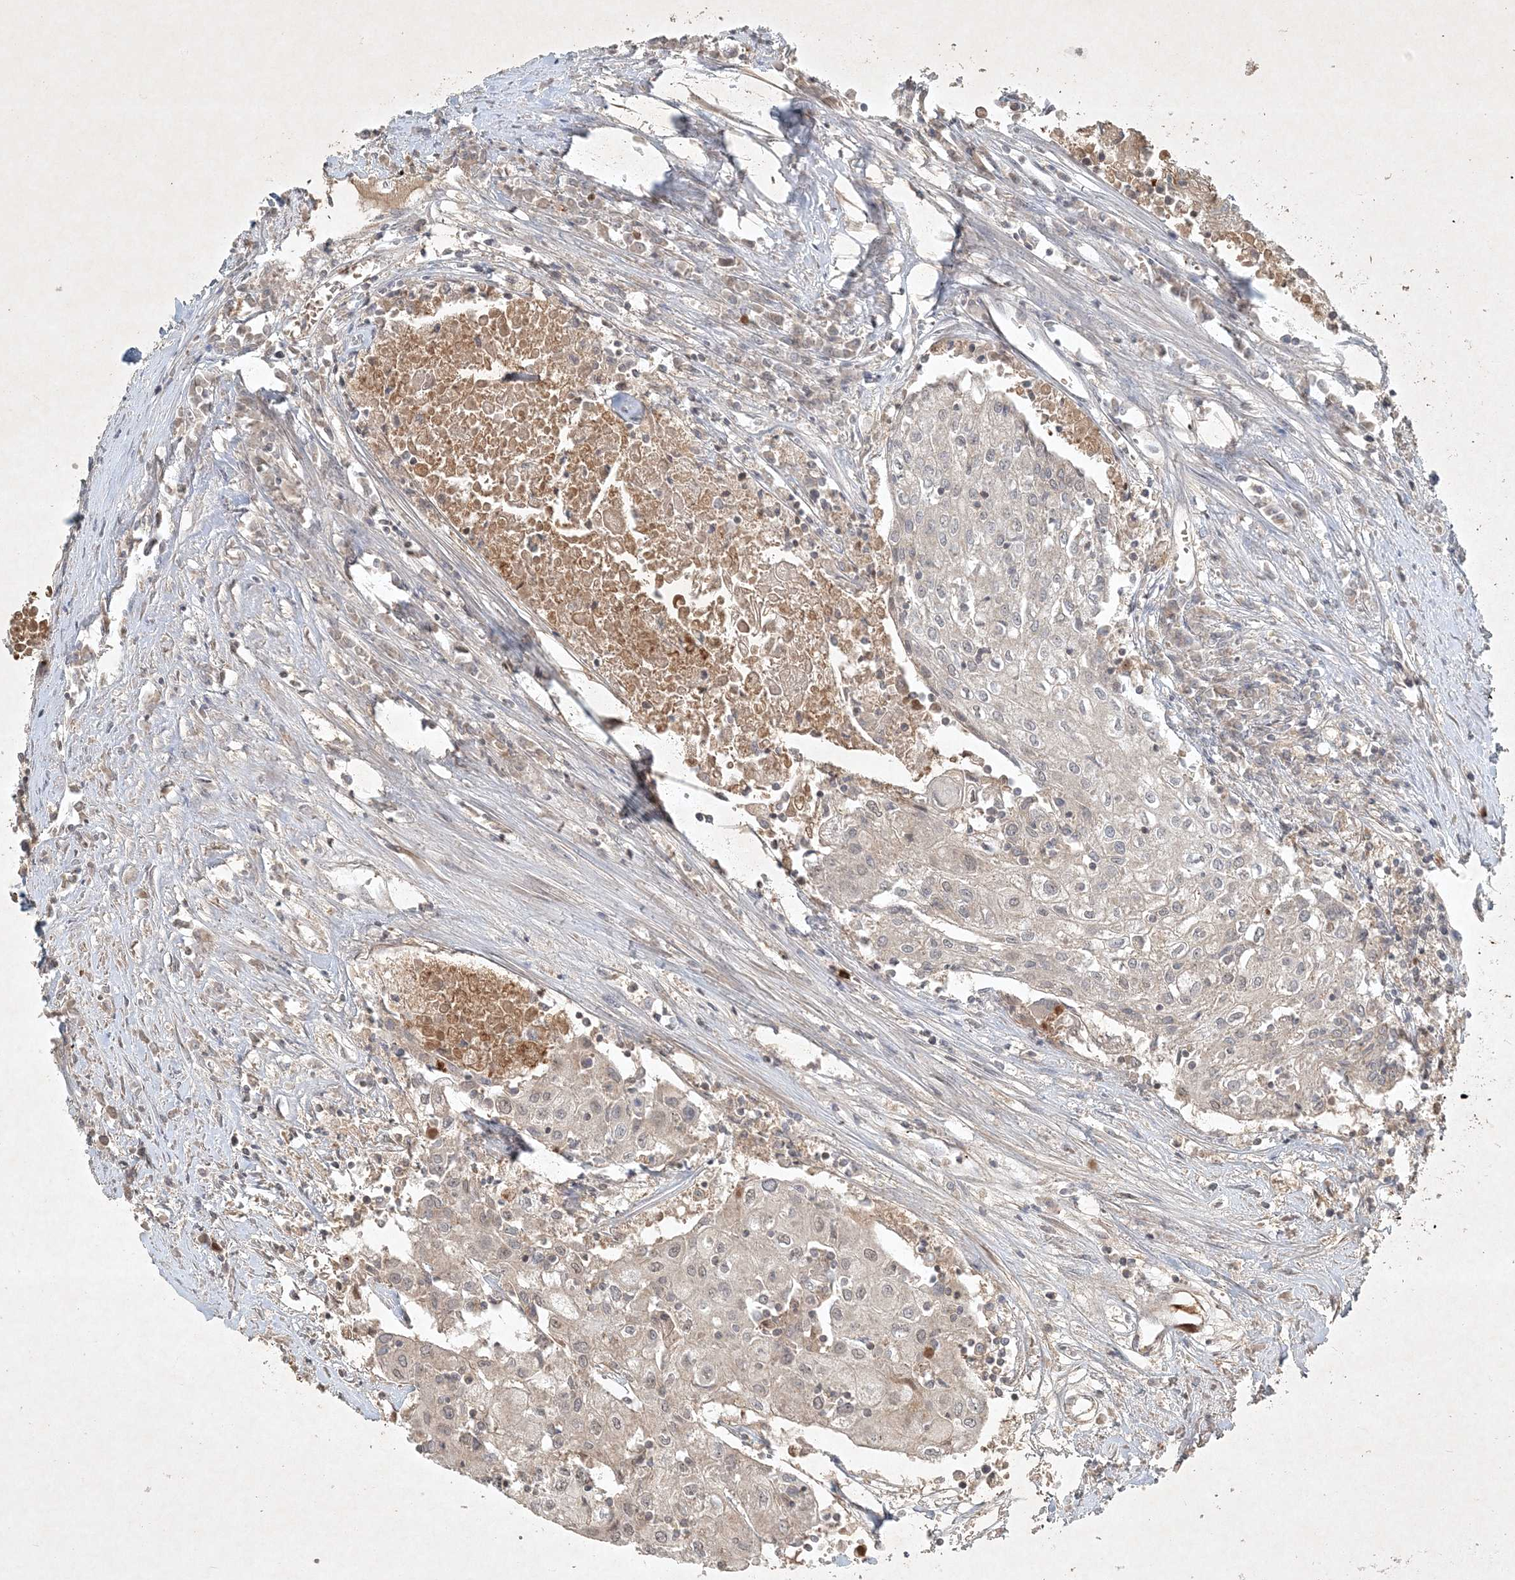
{"staining": {"intensity": "negative", "quantity": "none", "location": "none"}, "tissue": "urothelial cancer", "cell_type": "Tumor cells", "image_type": "cancer", "snomed": [{"axis": "morphology", "description": "Urothelial carcinoma, High grade"}, {"axis": "topography", "description": "Urinary bladder"}], "caption": "Immunohistochemistry of human urothelial cancer demonstrates no staining in tumor cells.", "gene": "TNFAIP6", "patient": {"sex": "female", "age": 85}}